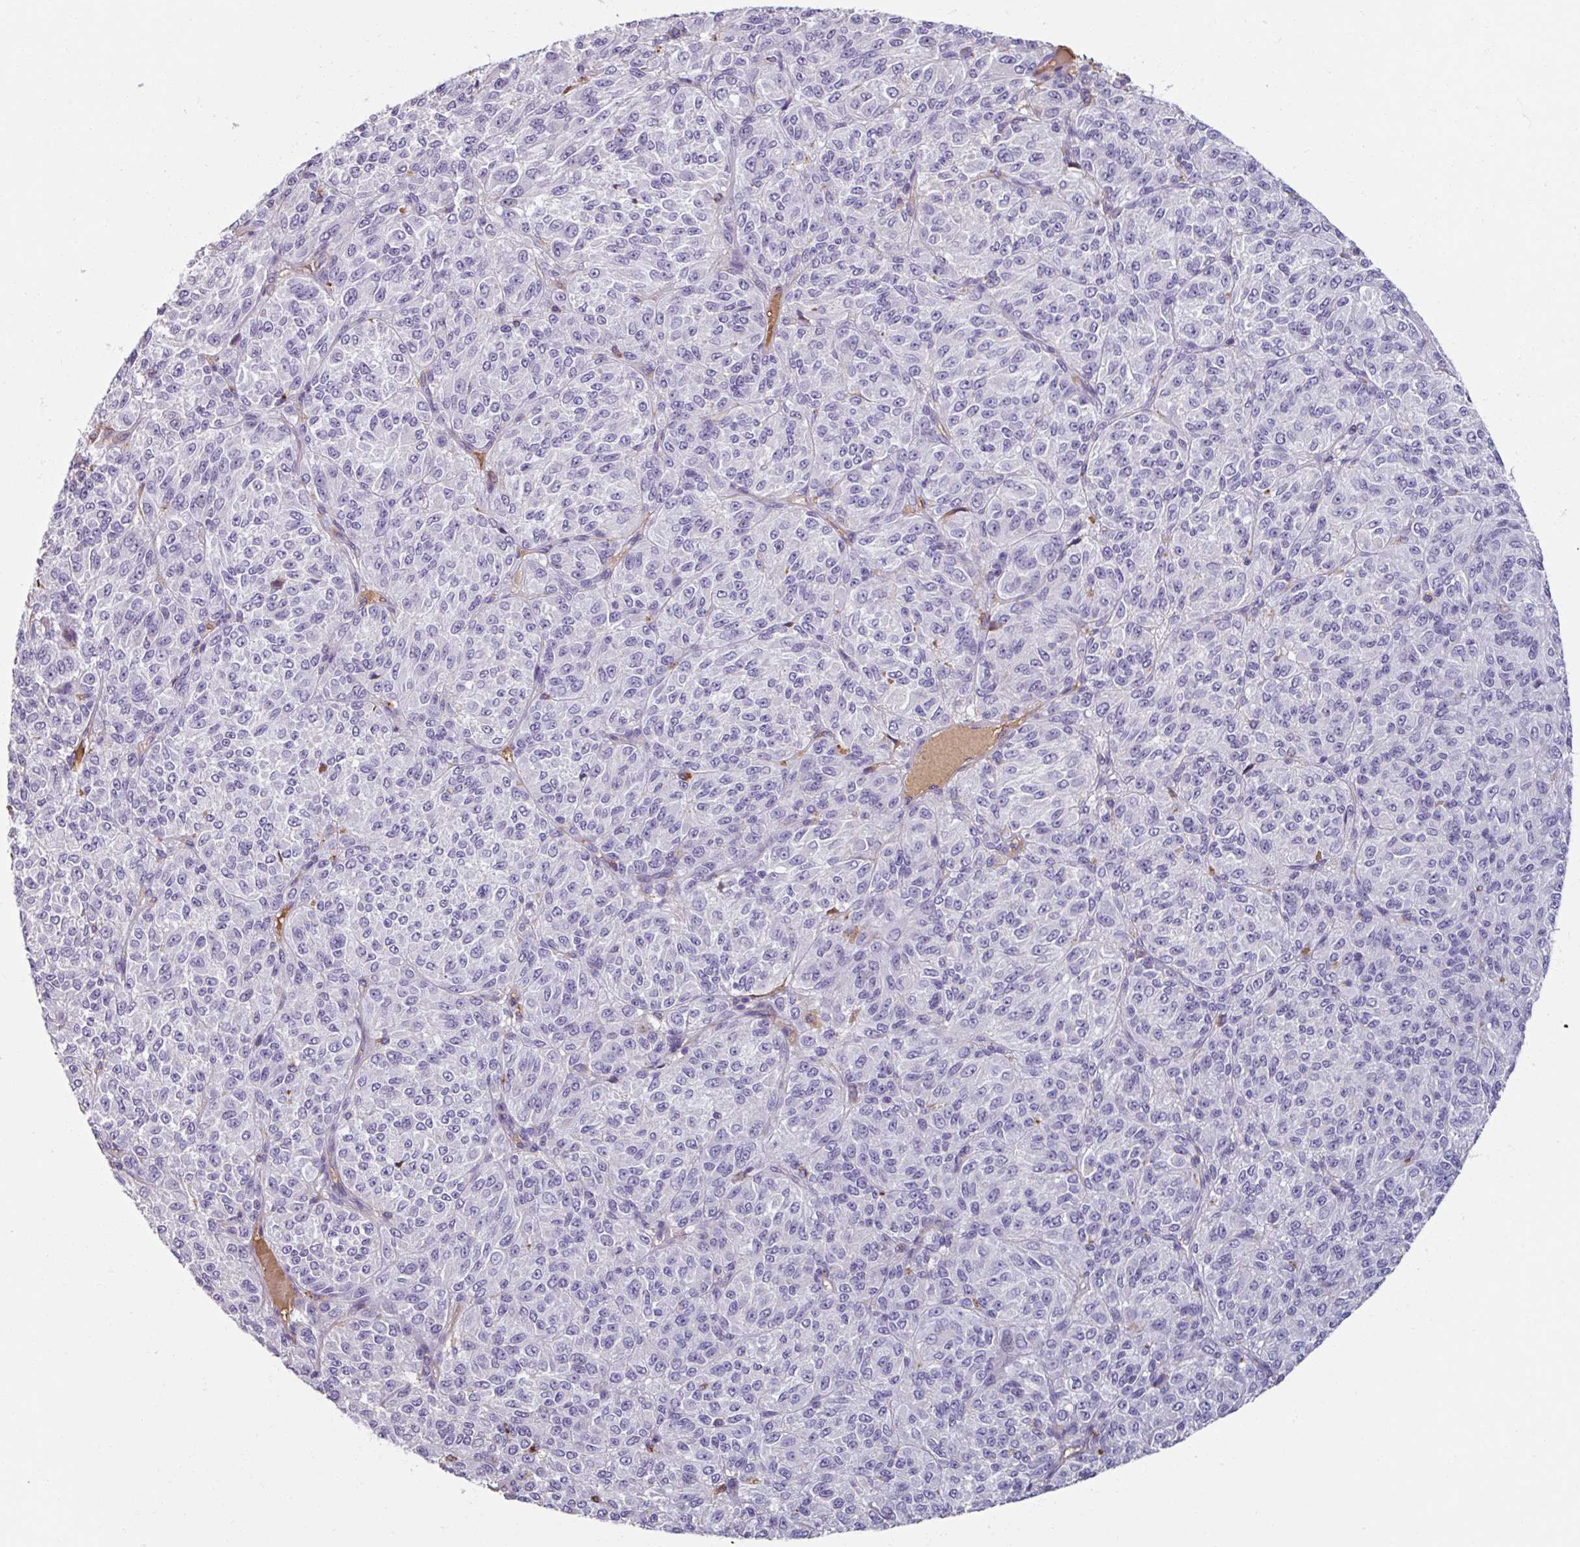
{"staining": {"intensity": "negative", "quantity": "none", "location": "none"}, "tissue": "melanoma", "cell_type": "Tumor cells", "image_type": "cancer", "snomed": [{"axis": "morphology", "description": "Malignant melanoma, Metastatic site"}, {"axis": "topography", "description": "Brain"}], "caption": "An immunohistochemistry (IHC) photomicrograph of melanoma is shown. There is no staining in tumor cells of melanoma.", "gene": "SPESP1", "patient": {"sex": "female", "age": 56}}